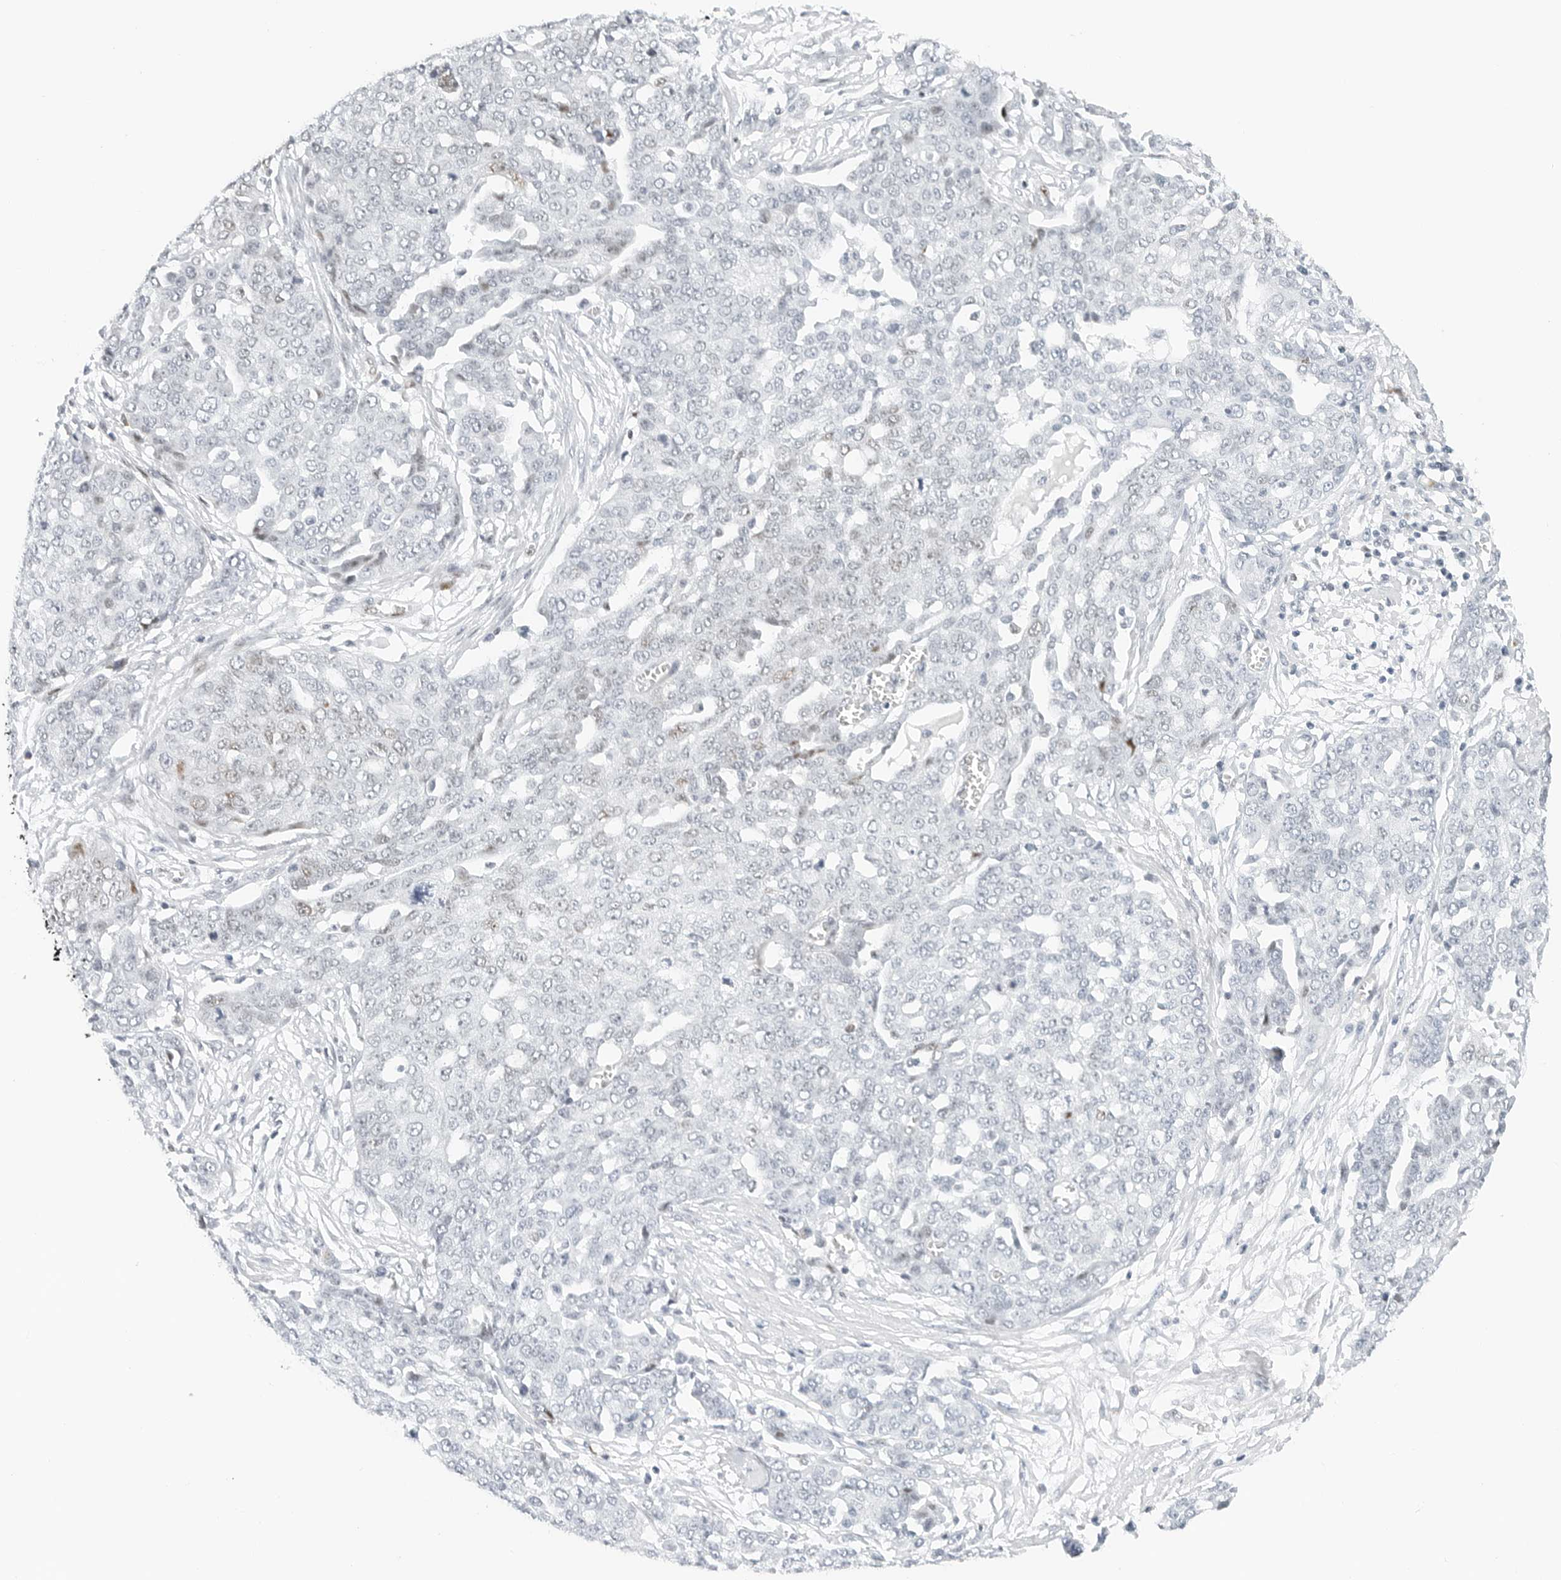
{"staining": {"intensity": "weak", "quantity": "<25%", "location": "nuclear"}, "tissue": "ovarian cancer", "cell_type": "Tumor cells", "image_type": "cancer", "snomed": [{"axis": "morphology", "description": "Cystadenocarcinoma, serous, NOS"}, {"axis": "topography", "description": "Soft tissue"}, {"axis": "topography", "description": "Ovary"}], "caption": "DAB (3,3'-diaminobenzidine) immunohistochemical staining of serous cystadenocarcinoma (ovarian) exhibits no significant positivity in tumor cells.", "gene": "NTMT2", "patient": {"sex": "female", "age": 57}}